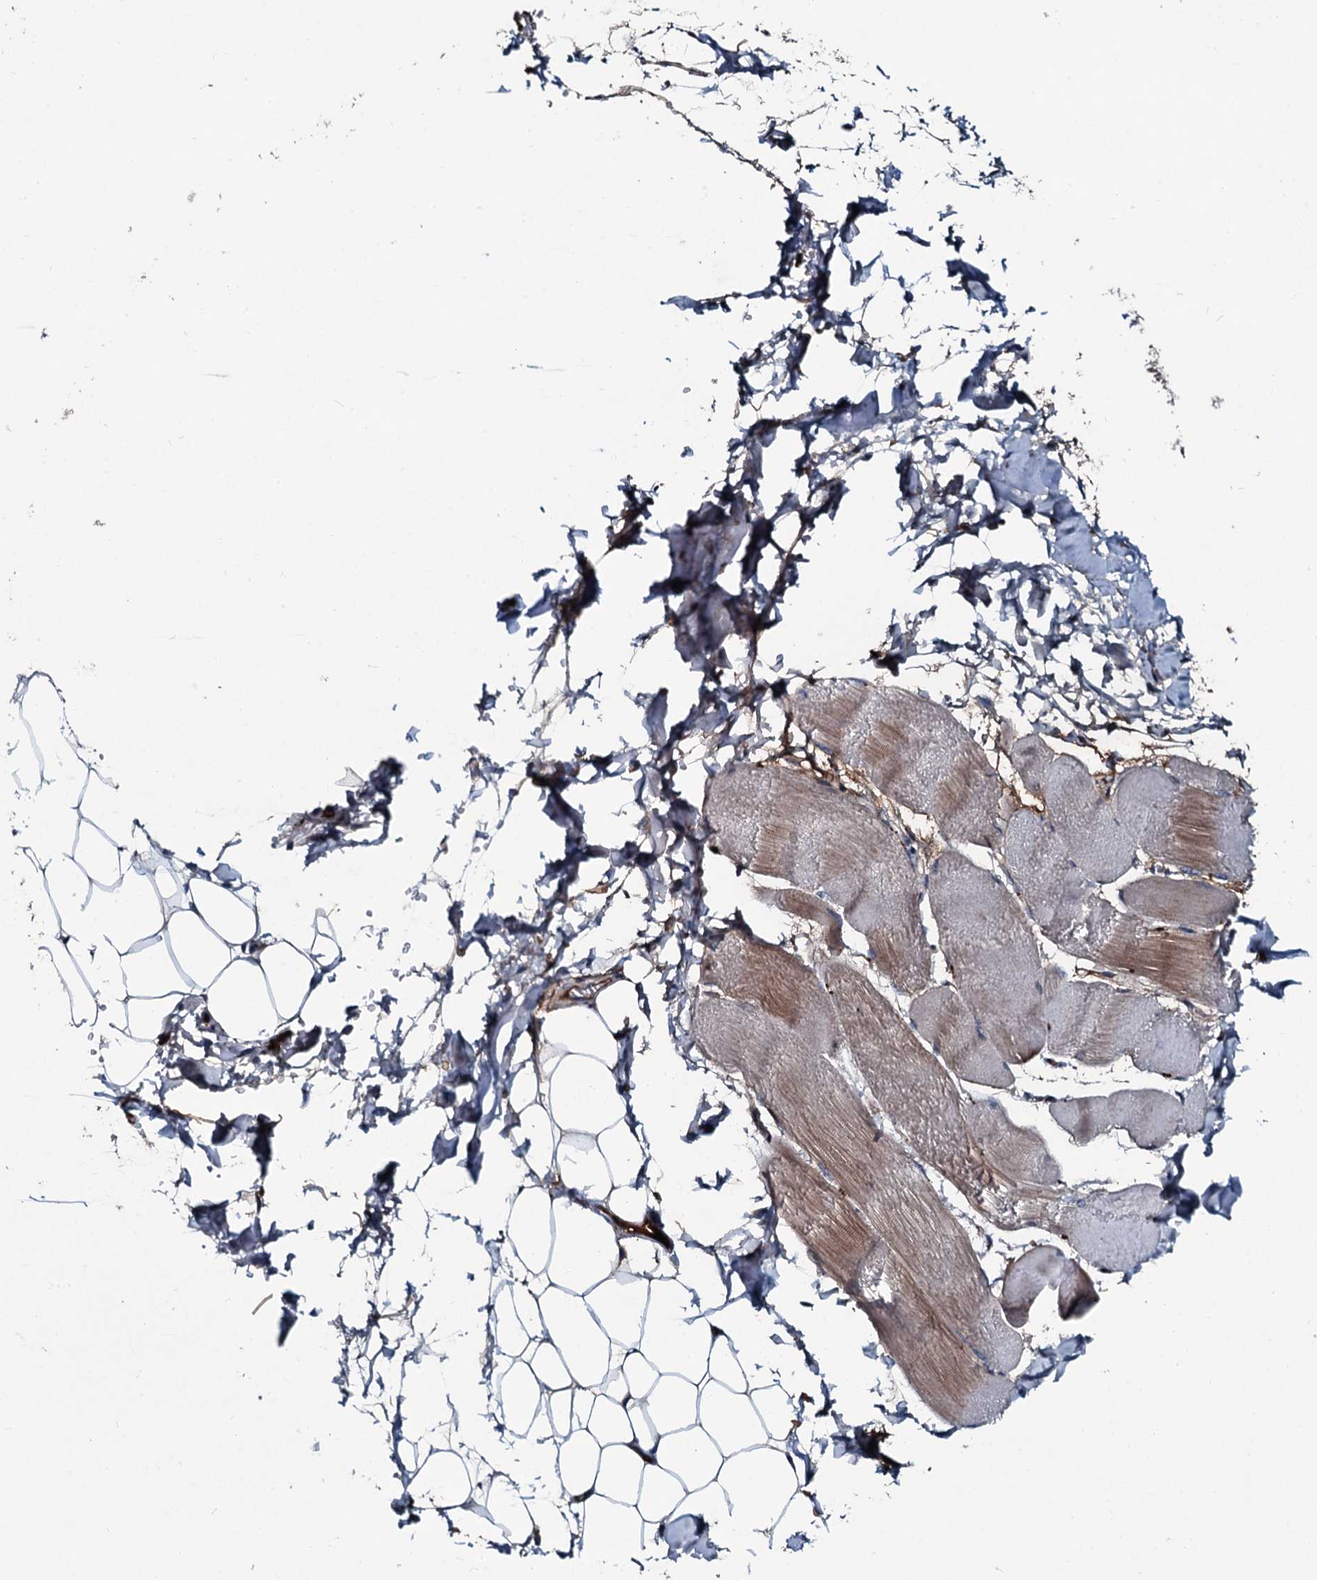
{"staining": {"intensity": "moderate", "quantity": "<25%", "location": "cytoplasmic/membranous"}, "tissue": "skeletal muscle", "cell_type": "Myocytes", "image_type": "normal", "snomed": [{"axis": "morphology", "description": "Normal tissue, NOS"}, {"axis": "morphology", "description": "Basal cell carcinoma"}, {"axis": "topography", "description": "Skeletal muscle"}], "caption": "Immunohistochemistry (IHC) (DAB (3,3'-diaminobenzidine)) staining of normal human skeletal muscle displays moderate cytoplasmic/membranous protein staining in about <25% of myocytes.", "gene": "AARS1", "patient": {"sex": "female", "age": 64}}